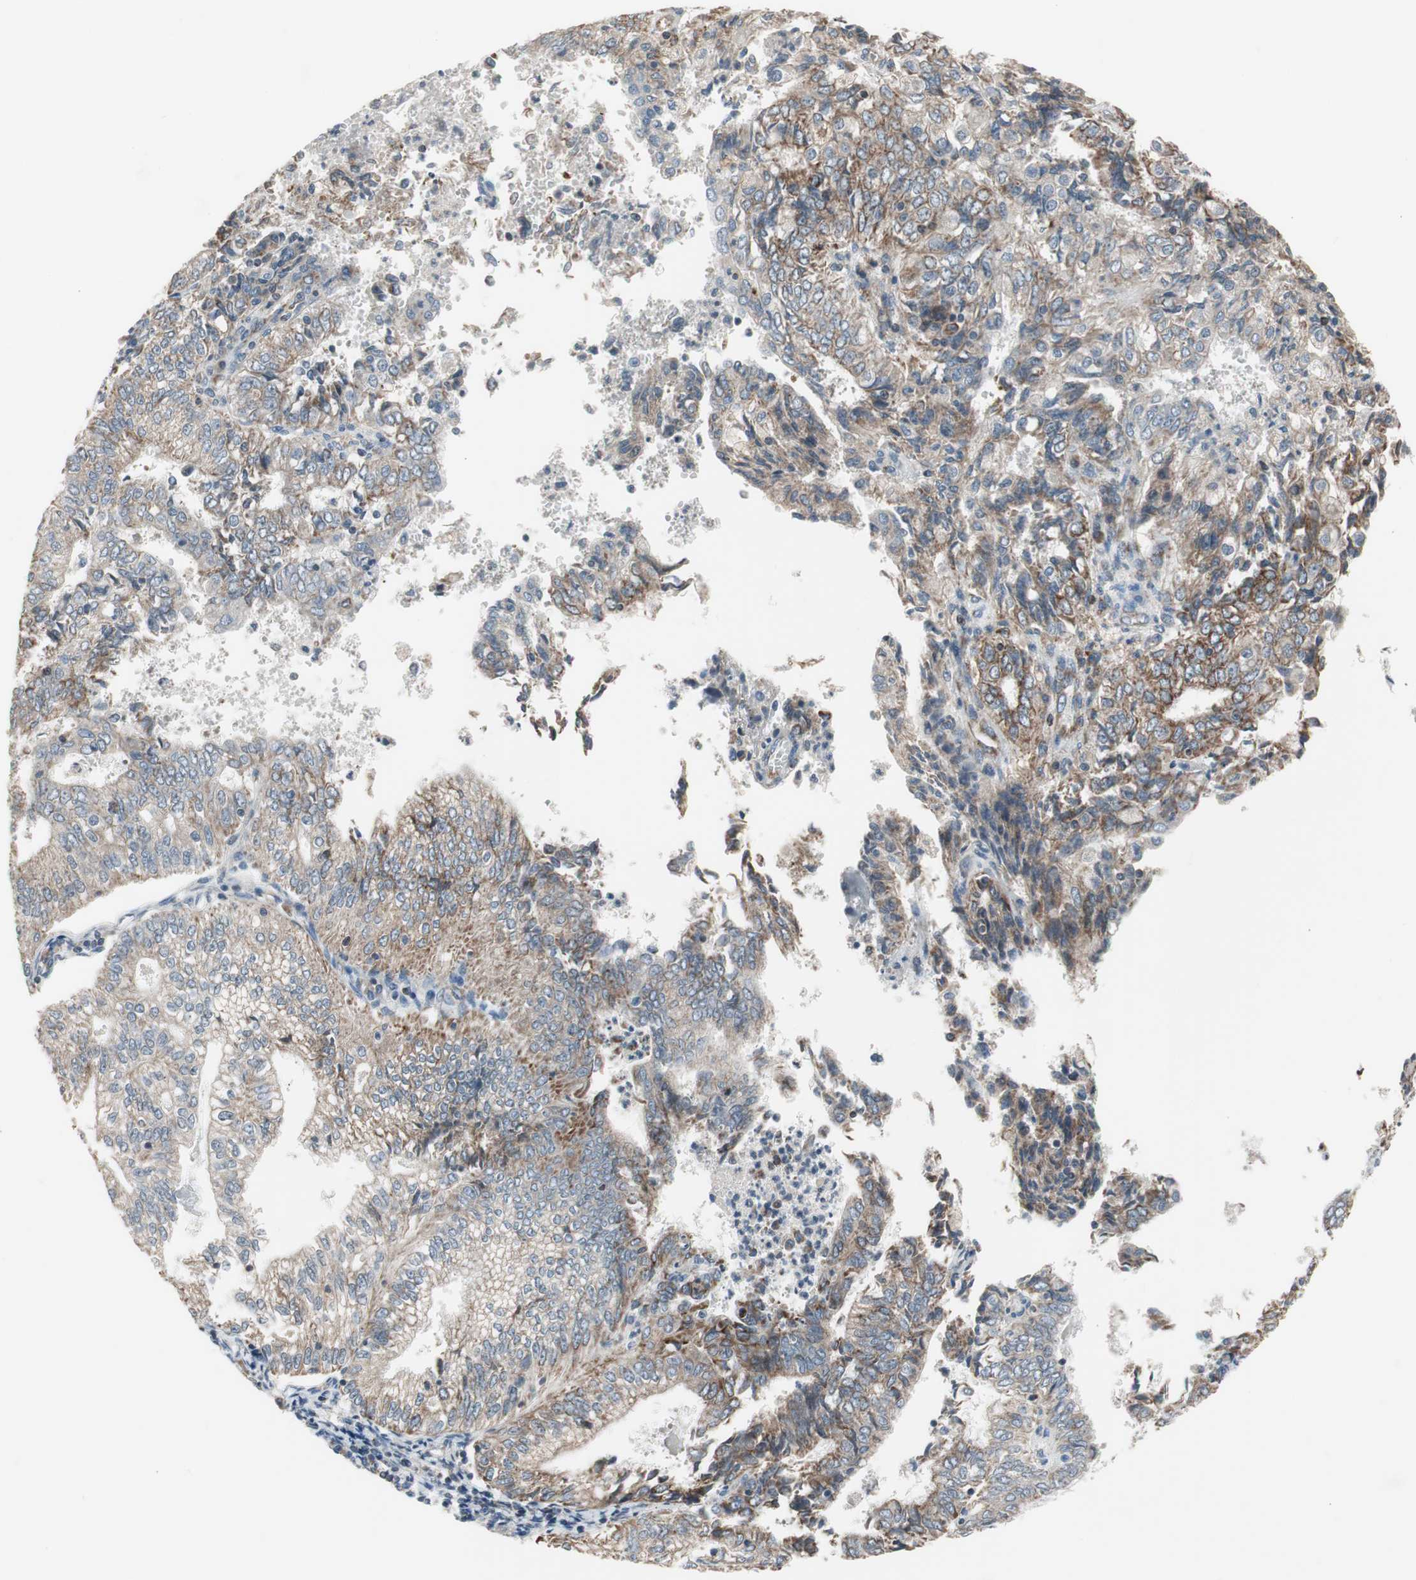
{"staining": {"intensity": "moderate", "quantity": ">75%", "location": "cytoplasmic/membranous"}, "tissue": "endometrial cancer", "cell_type": "Tumor cells", "image_type": "cancer", "snomed": [{"axis": "morphology", "description": "Adenocarcinoma, NOS"}, {"axis": "topography", "description": "Endometrium"}], "caption": "Protein staining displays moderate cytoplasmic/membranous staining in about >75% of tumor cells in endometrial adenocarcinoma.", "gene": "CPT1A", "patient": {"sex": "female", "age": 69}}